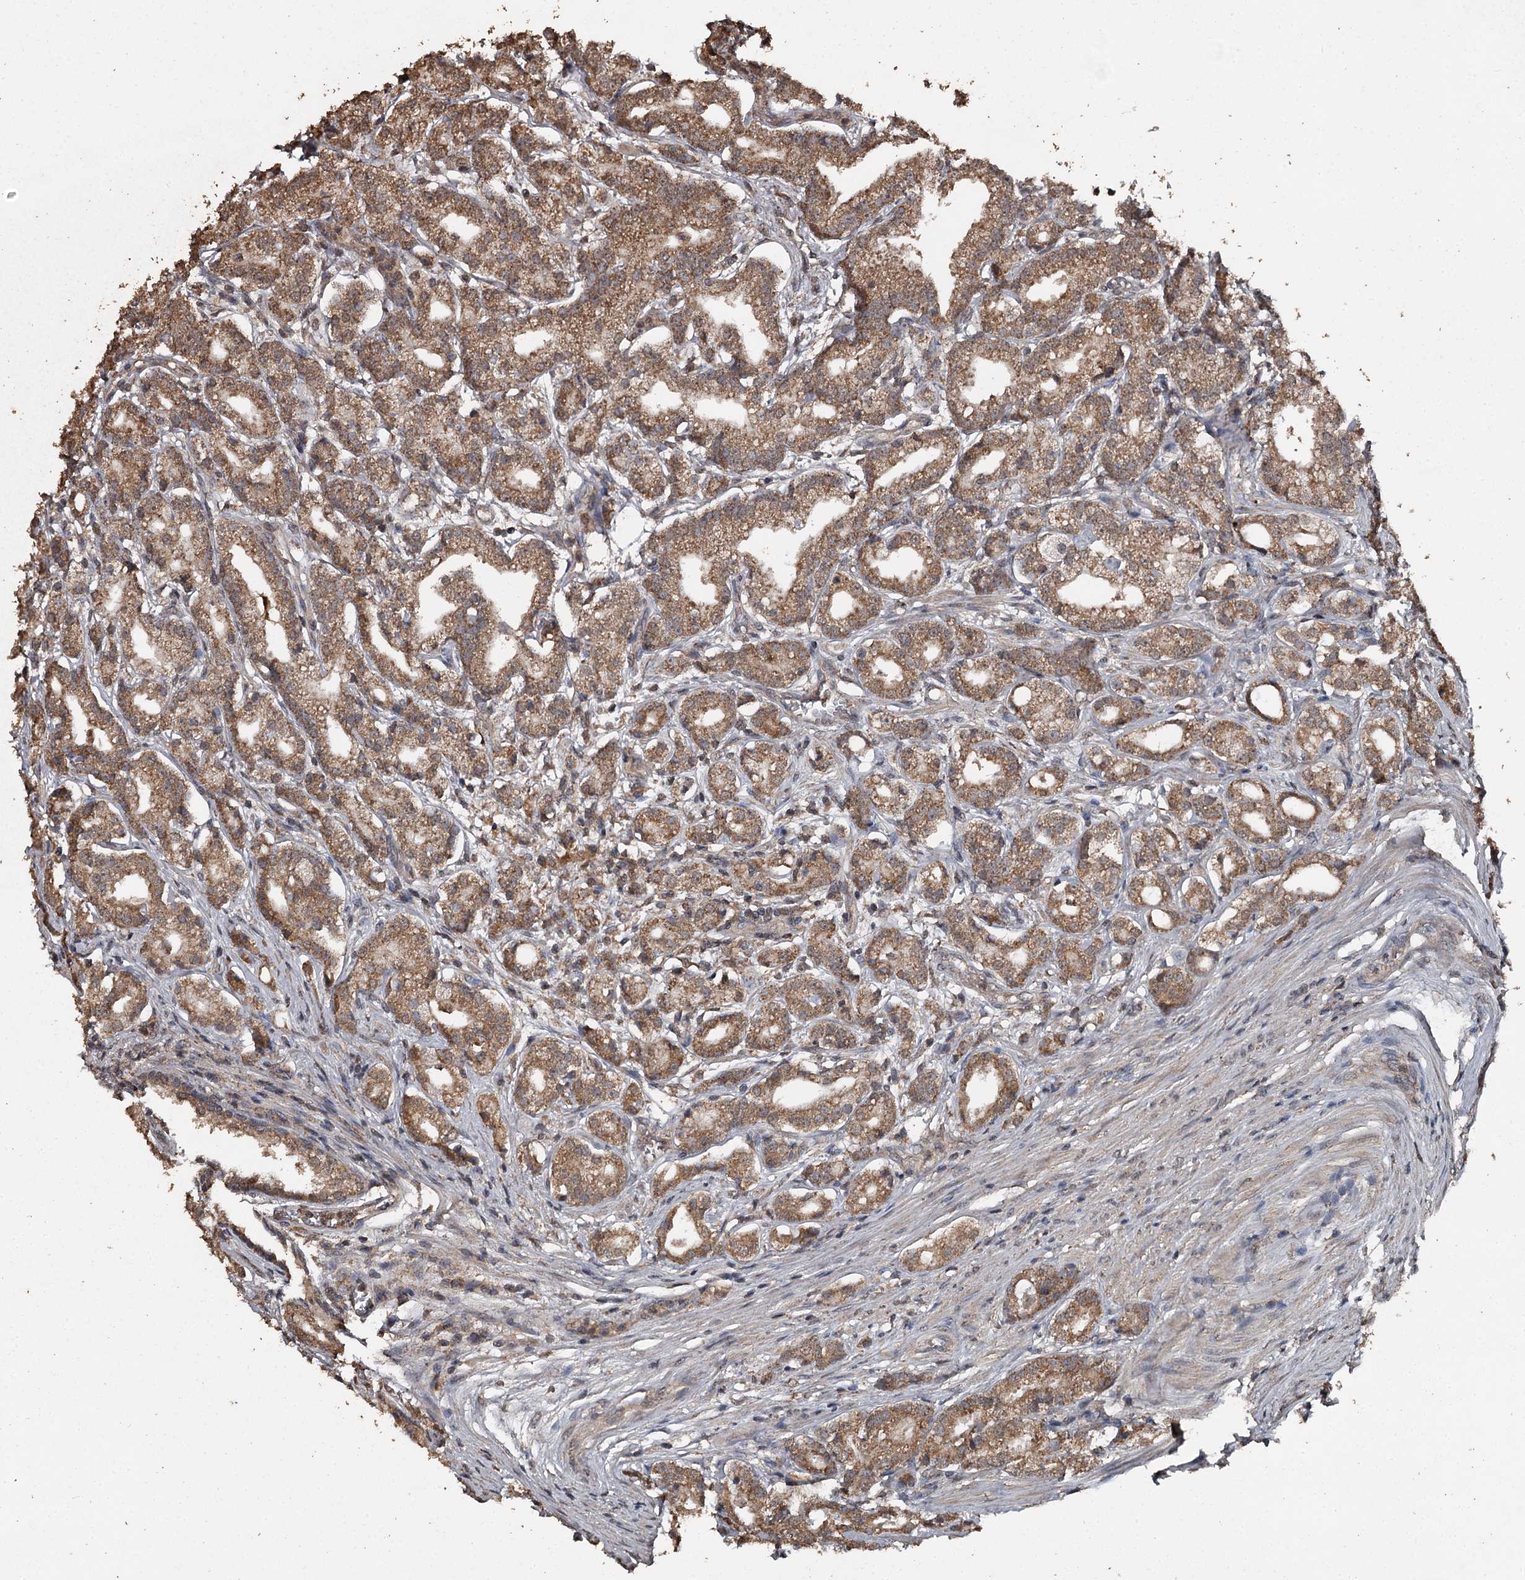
{"staining": {"intensity": "moderate", "quantity": ">75%", "location": "cytoplasmic/membranous"}, "tissue": "prostate cancer", "cell_type": "Tumor cells", "image_type": "cancer", "snomed": [{"axis": "morphology", "description": "Adenocarcinoma, High grade"}, {"axis": "topography", "description": "Prostate"}], "caption": "Human prostate cancer stained with a protein marker shows moderate staining in tumor cells.", "gene": "WIPI1", "patient": {"sex": "male", "age": 69}}